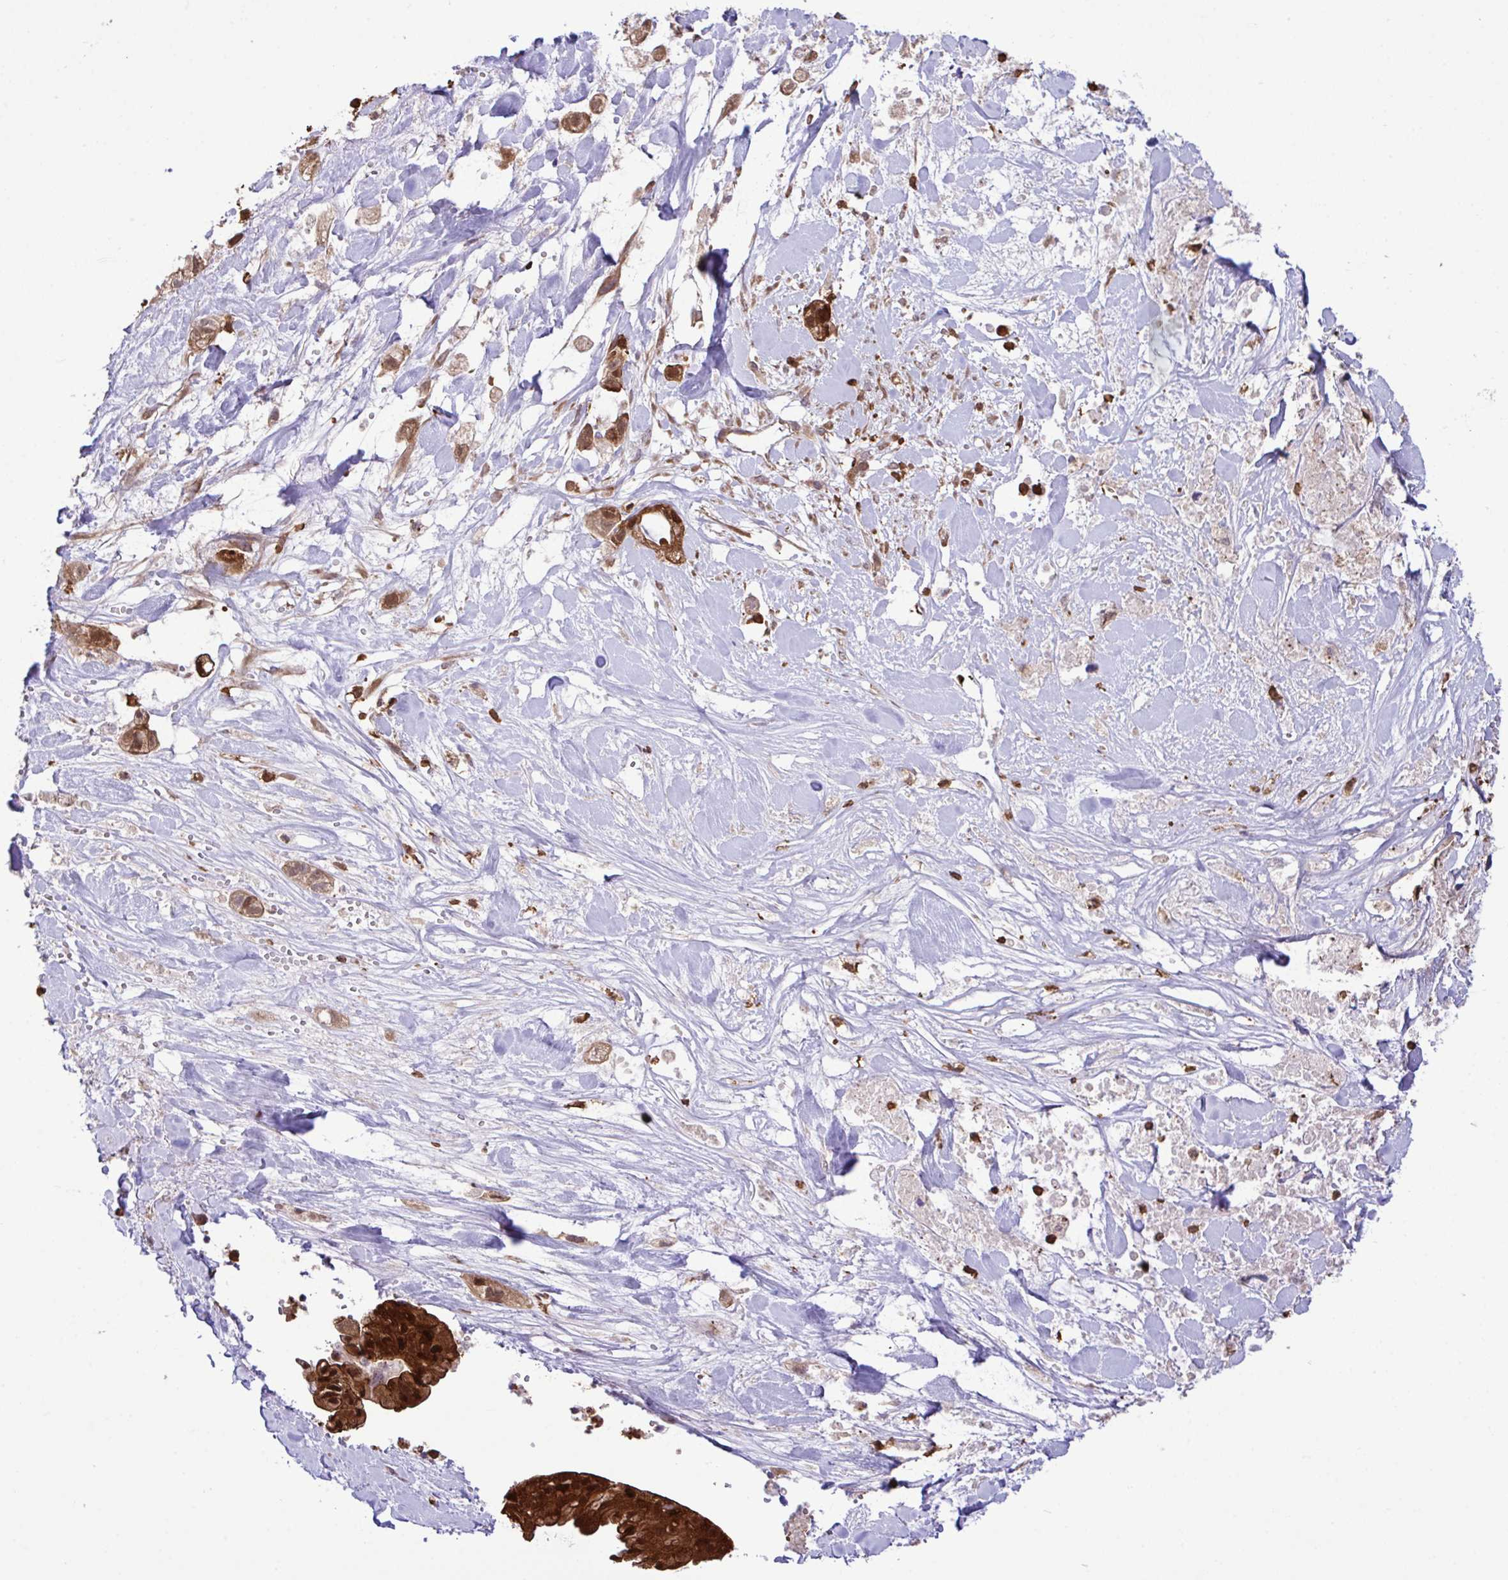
{"staining": {"intensity": "strong", "quantity": ">75%", "location": "cytoplasmic/membranous,nuclear"}, "tissue": "pancreatic cancer", "cell_type": "Tumor cells", "image_type": "cancer", "snomed": [{"axis": "morphology", "description": "Adenocarcinoma, NOS"}, {"axis": "topography", "description": "Pancreas"}], "caption": "Immunohistochemistry of human adenocarcinoma (pancreatic) displays high levels of strong cytoplasmic/membranous and nuclear positivity in about >75% of tumor cells.", "gene": "CMPK1", "patient": {"sex": "male", "age": 44}}